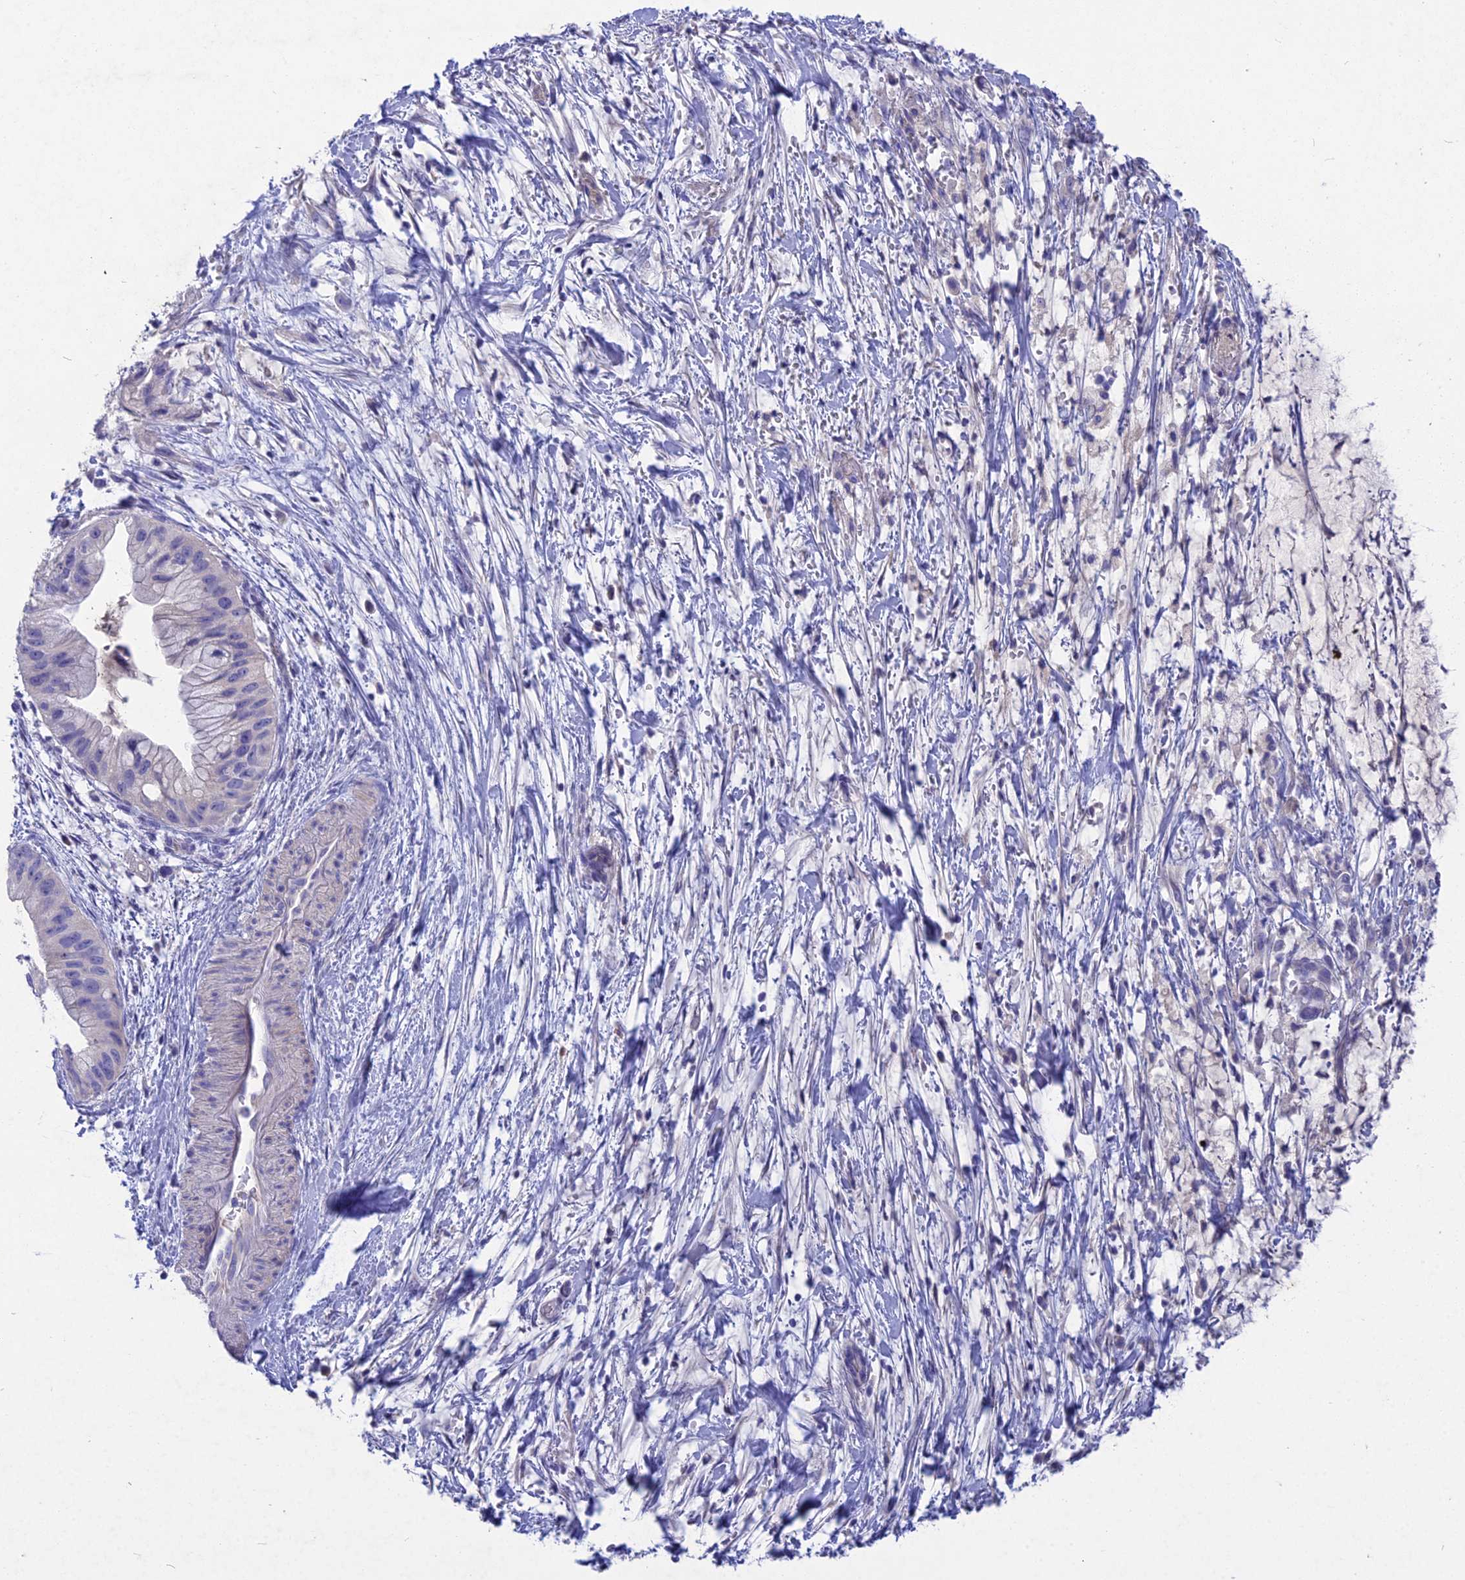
{"staining": {"intensity": "negative", "quantity": "none", "location": "none"}, "tissue": "pancreatic cancer", "cell_type": "Tumor cells", "image_type": "cancer", "snomed": [{"axis": "morphology", "description": "Adenocarcinoma, NOS"}, {"axis": "topography", "description": "Pancreas"}], "caption": "A micrograph of pancreatic adenocarcinoma stained for a protein displays no brown staining in tumor cells. Nuclei are stained in blue.", "gene": "DEFB119", "patient": {"sex": "male", "age": 48}}